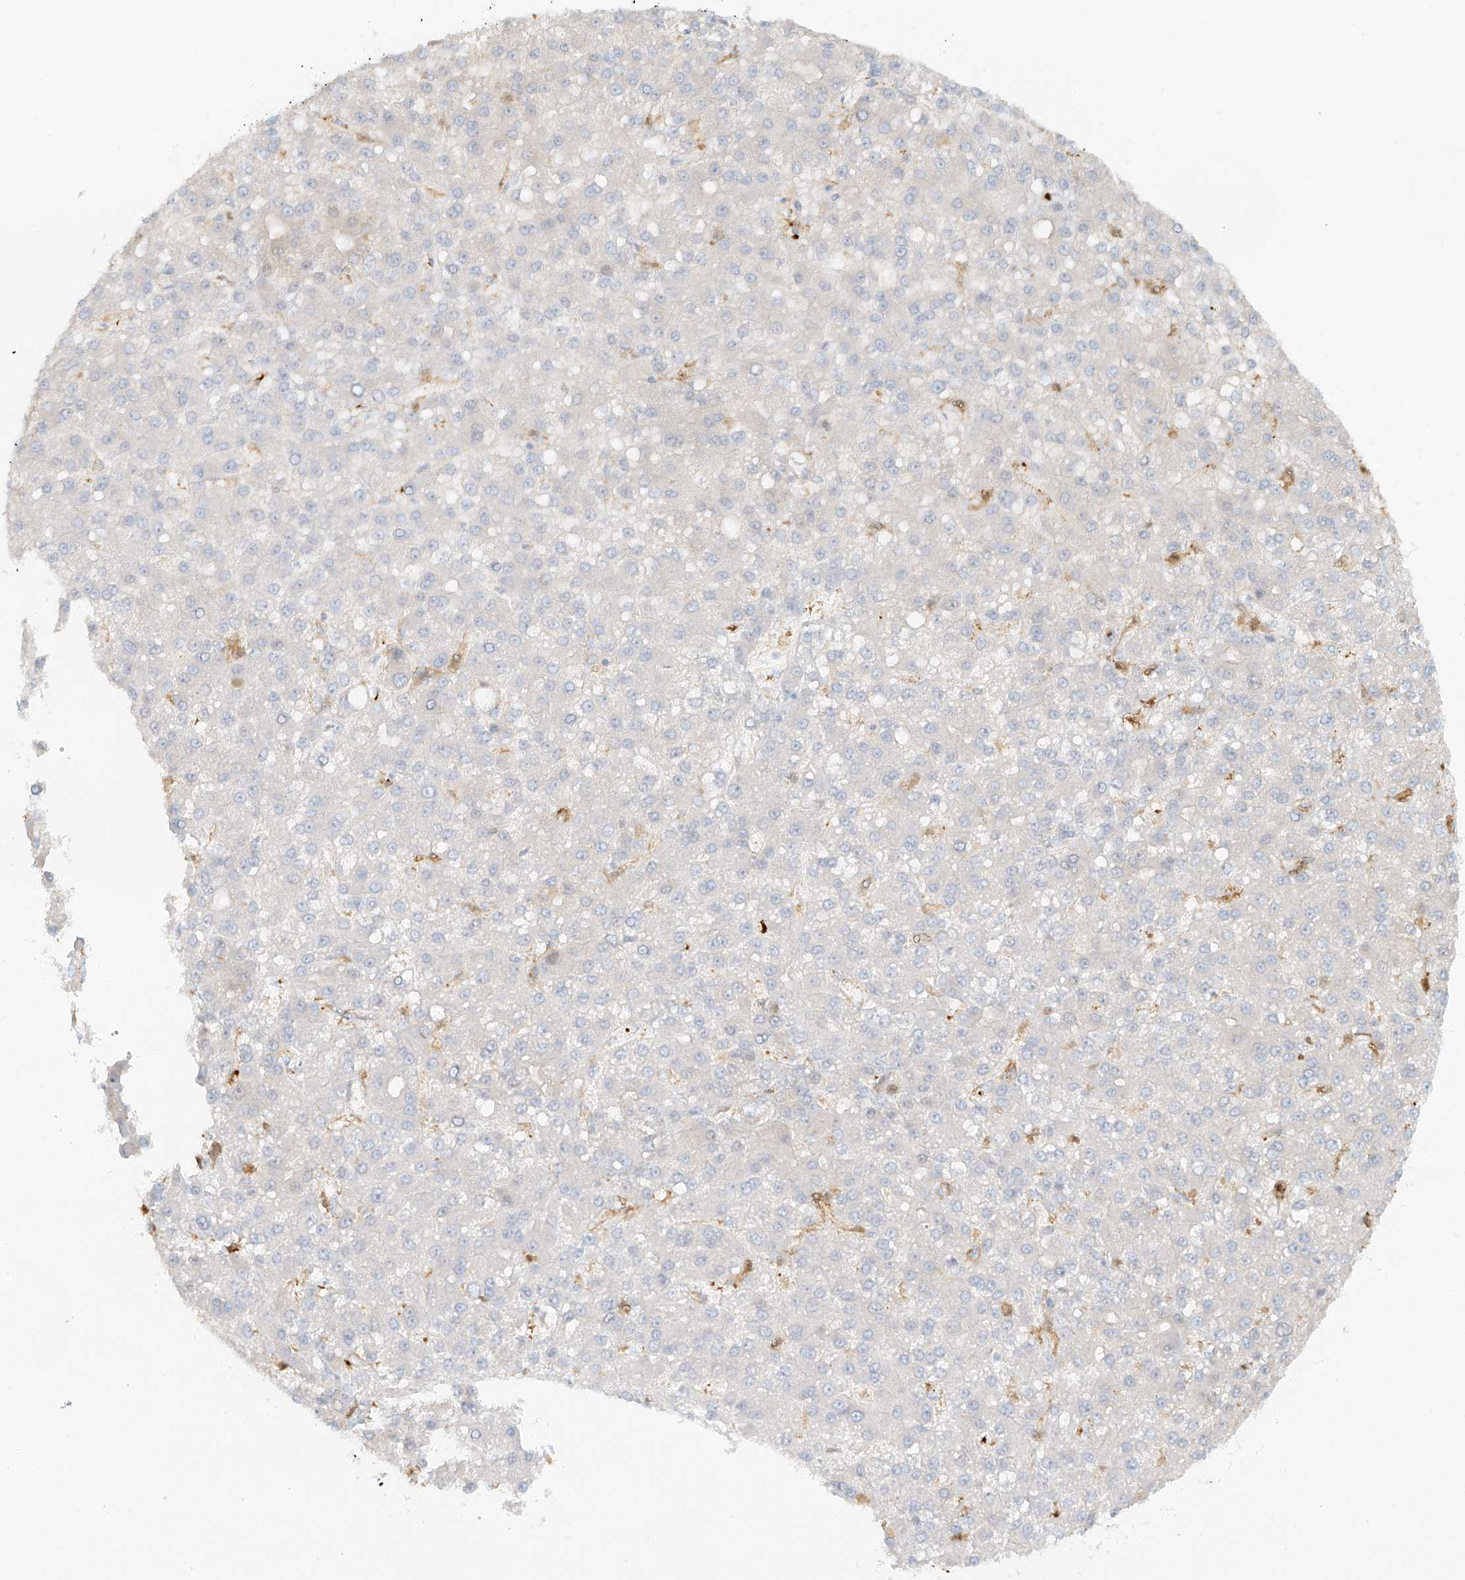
{"staining": {"intensity": "negative", "quantity": "none", "location": "none"}, "tissue": "liver cancer", "cell_type": "Tumor cells", "image_type": "cancer", "snomed": [{"axis": "morphology", "description": "Carcinoma, Hepatocellular, NOS"}, {"axis": "topography", "description": "Liver"}], "caption": "Photomicrograph shows no protein positivity in tumor cells of liver hepatocellular carcinoma tissue.", "gene": "UPK1B", "patient": {"sex": "male", "age": 67}}